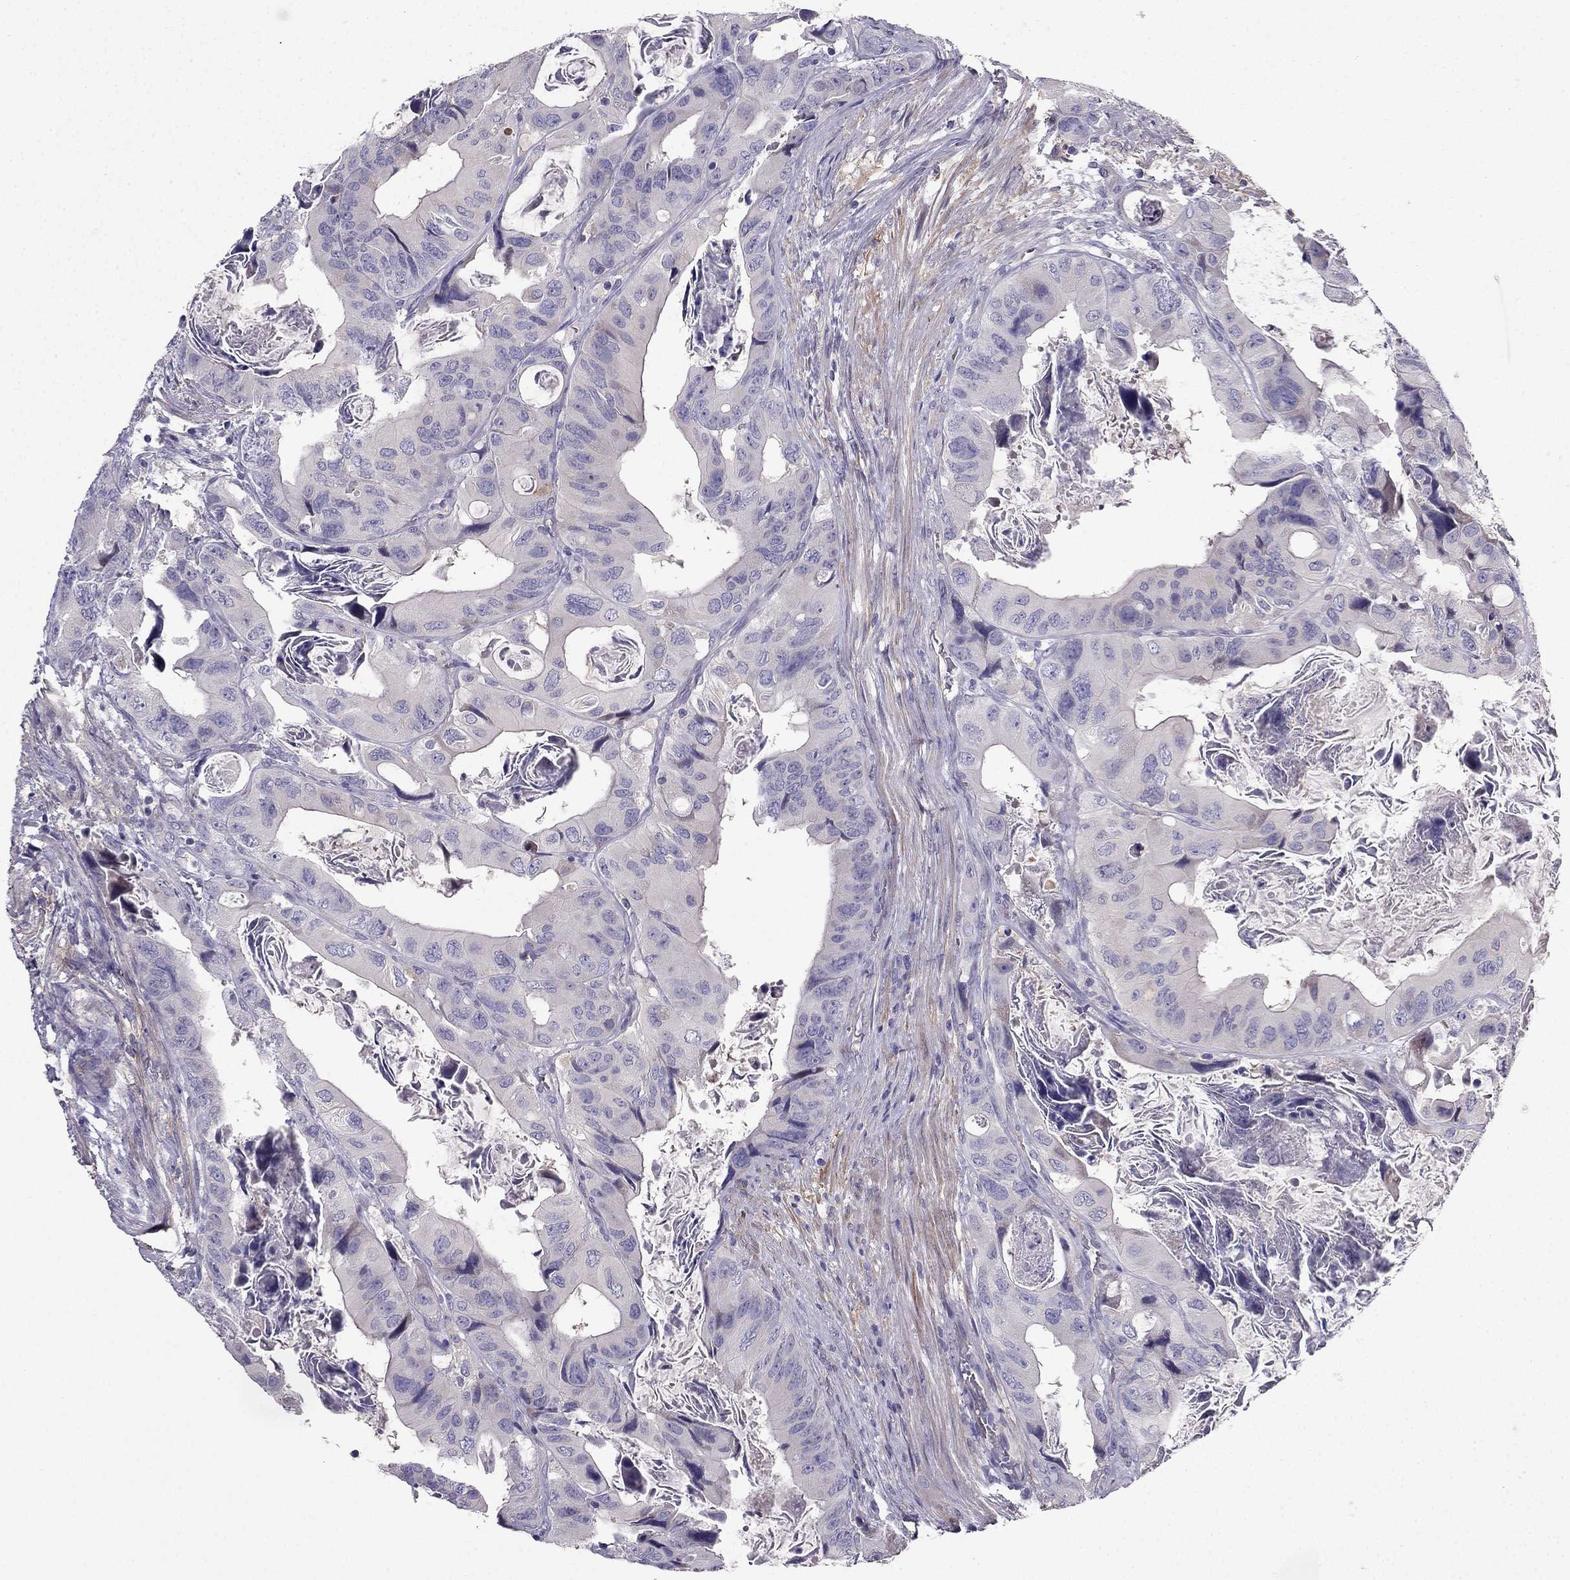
{"staining": {"intensity": "weak", "quantity": "<25%", "location": "cytoplasmic/membranous"}, "tissue": "colorectal cancer", "cell_type": "Tumor cells", "image_type": "cancer", "snomed": [{"axis": "morphology", "description": "Adenocarcinoma, NOS"}, {"axis": "topography", "description": "Rectum"}], "caption": "This histopathology image is of colorectal cancer stained with IHC to label a protein in brown with the nuclei are counter-stained blue. There is no staining in tumor cells. The staining is performed using DAB brown chromogen with nuclei counter-stained in using hematoxylin.", "gene": "SYT5", "patient": {"sex": "male", "age": 64}}